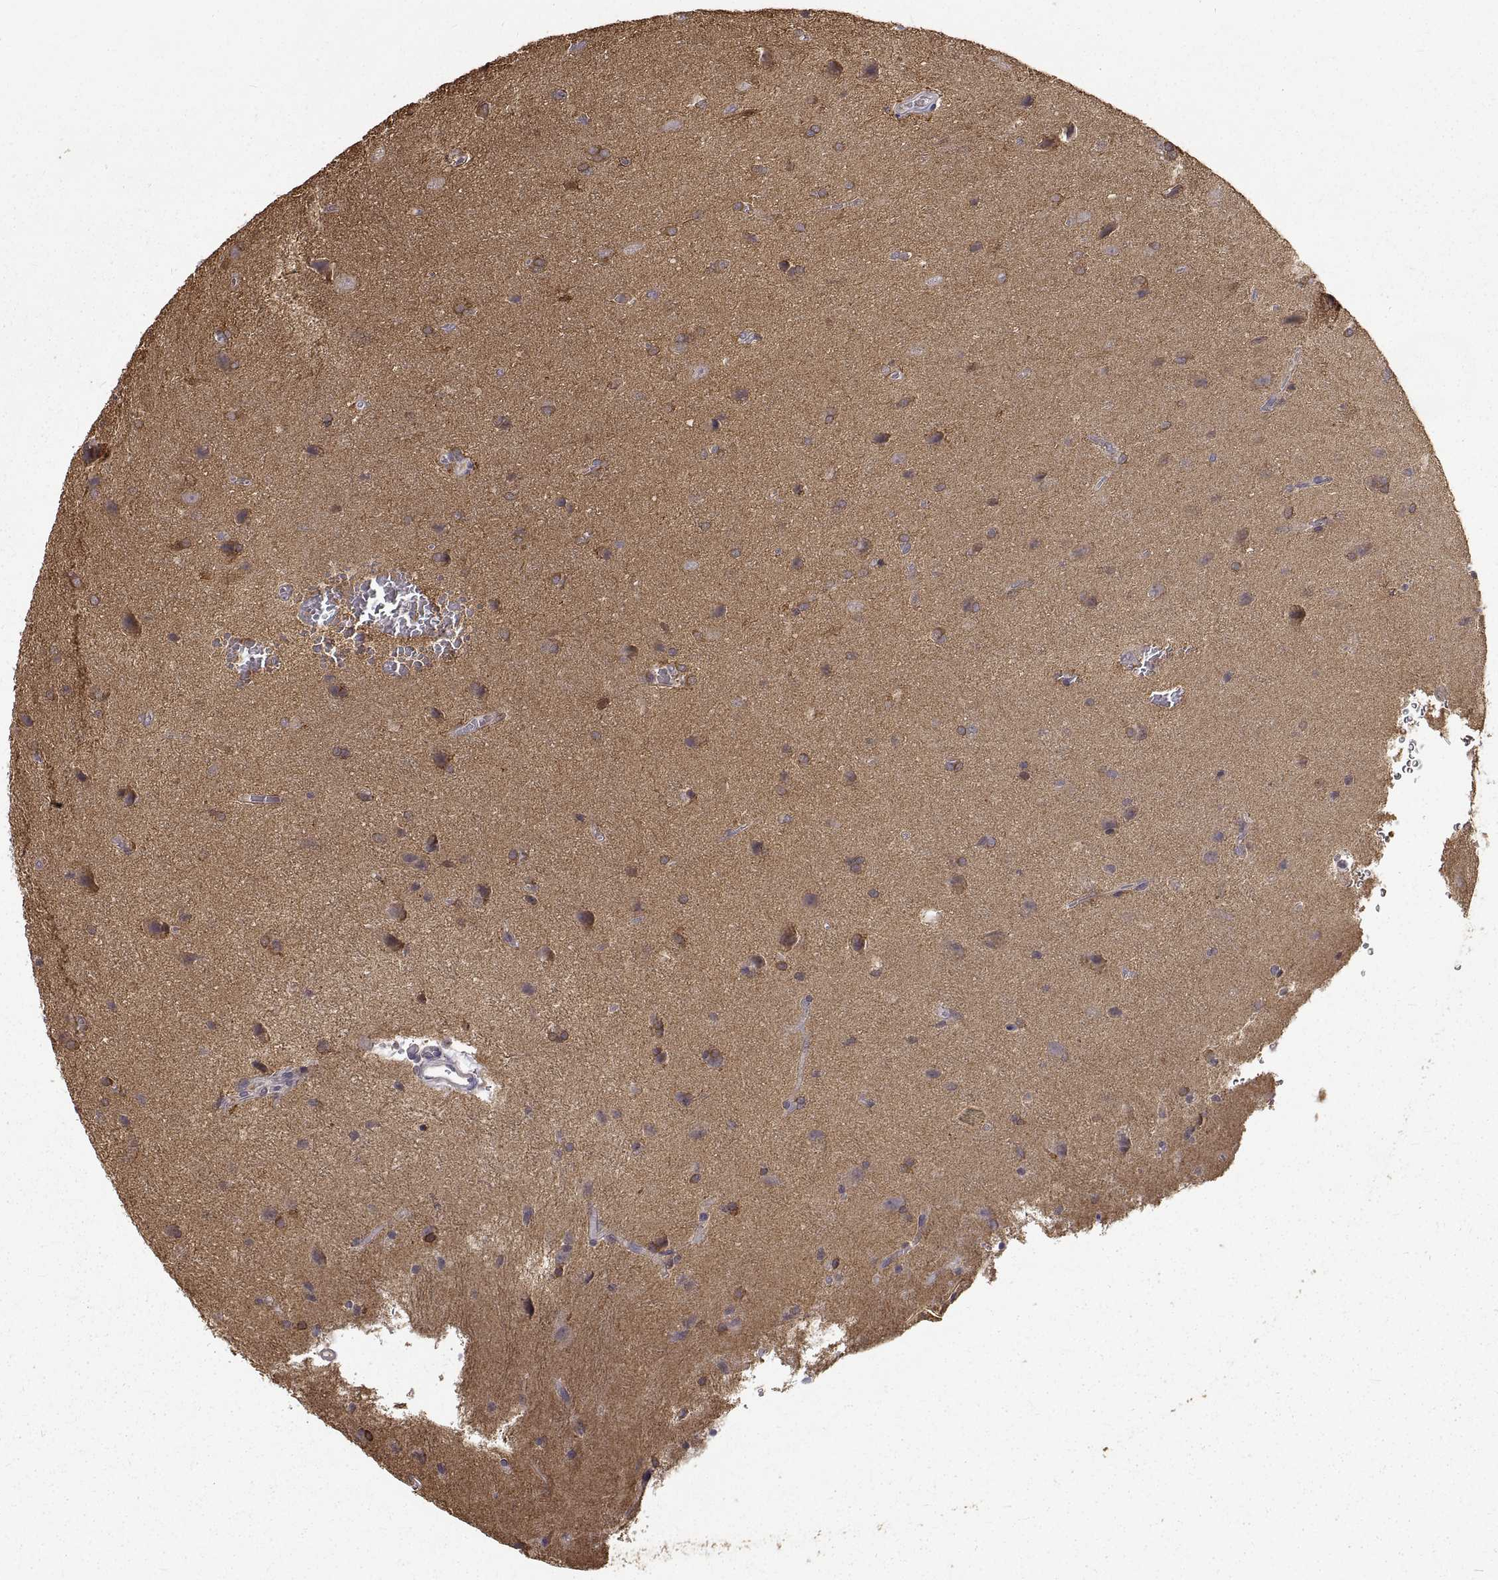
{"staining": {"intensity": "weak", "quantity": ">75%", "location": "cytoplasmic/membranous"}, "tissue": "glioma", "cell_type": "Tumor cells", "image_type": "cancer", "snomed": [{"axis": "morphology", "description": "Glioma, malignant, Low grade"}, {"axis": "topography", "description": "Brain"}], "caption": "Weak cytoplasmic/membranous expression for a protein is appreciated in approximately >75% of tumor cells of low-grade glioma (malignant) using immunohistochemistry.", "gene": "PEA15", "patient": {"sex": "male", "age": 58}}